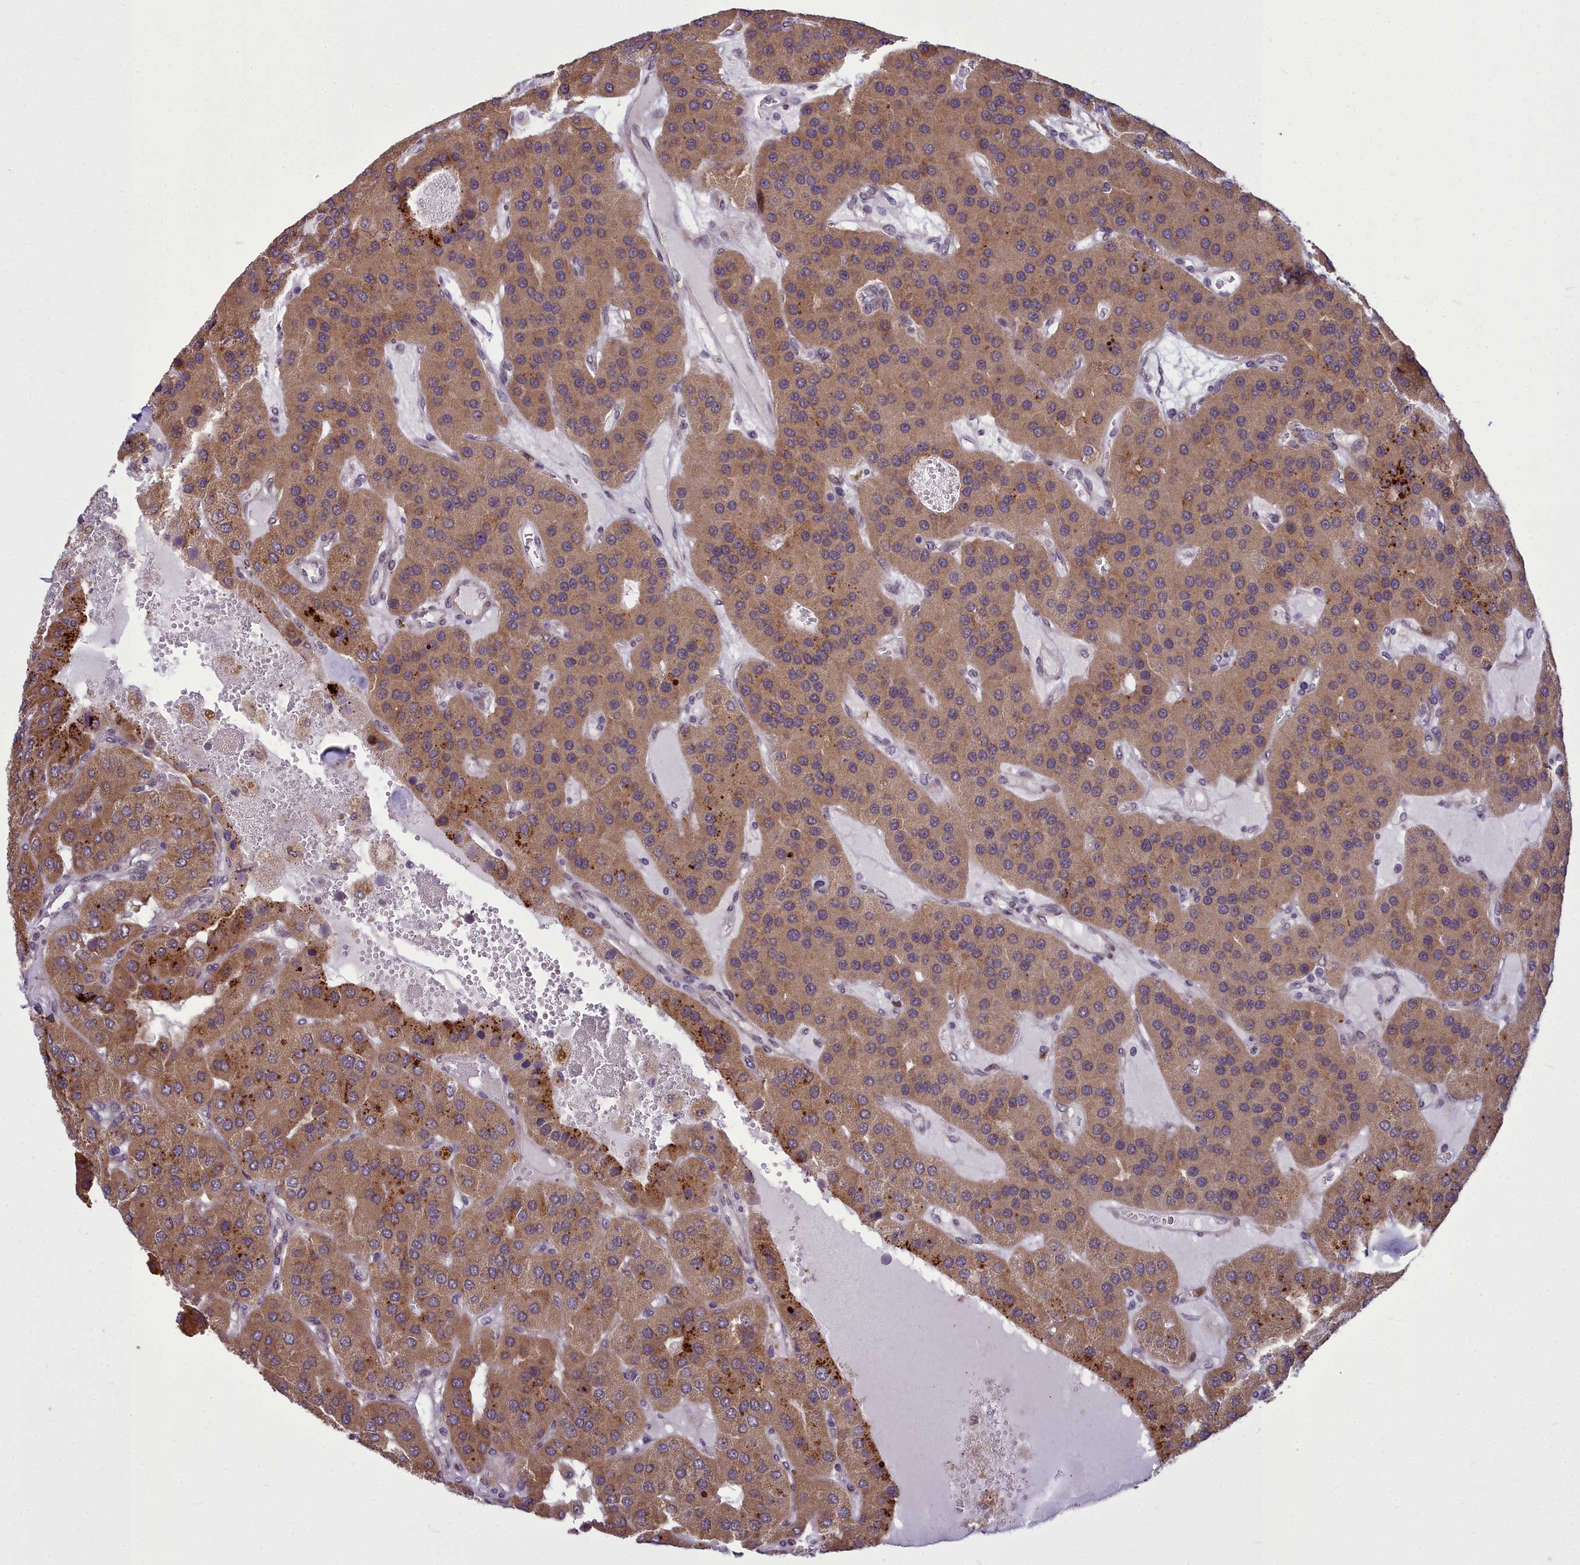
{"staining": {"intensity": "moderate", "quantity": ">75%", "location": "cytoplasmic/membranous"}, "tissue": "parathyroid gland", "cell_type": "Glandular cells", "image_type": "normal", "snomed": [{"axis": "morphology", "description": "Normal tissue, NOS"}, {"axis": "morphology", "description": "Adenoma, NOS"}, {"axis": "topography", "description": "Parathyroid gland"}], "caption": "A medium amount of moderate cytoplasmic/membranous positivity is seen in about >75% of glandular cells in unremarkable parathyroid gland. The protein is stained brown, and the nuclei are stained in blue (DAB IHC with brightfield microscopy, high magnification).", "gene": "AP1M1", "patient": {"sex": "female", "age": 86}}